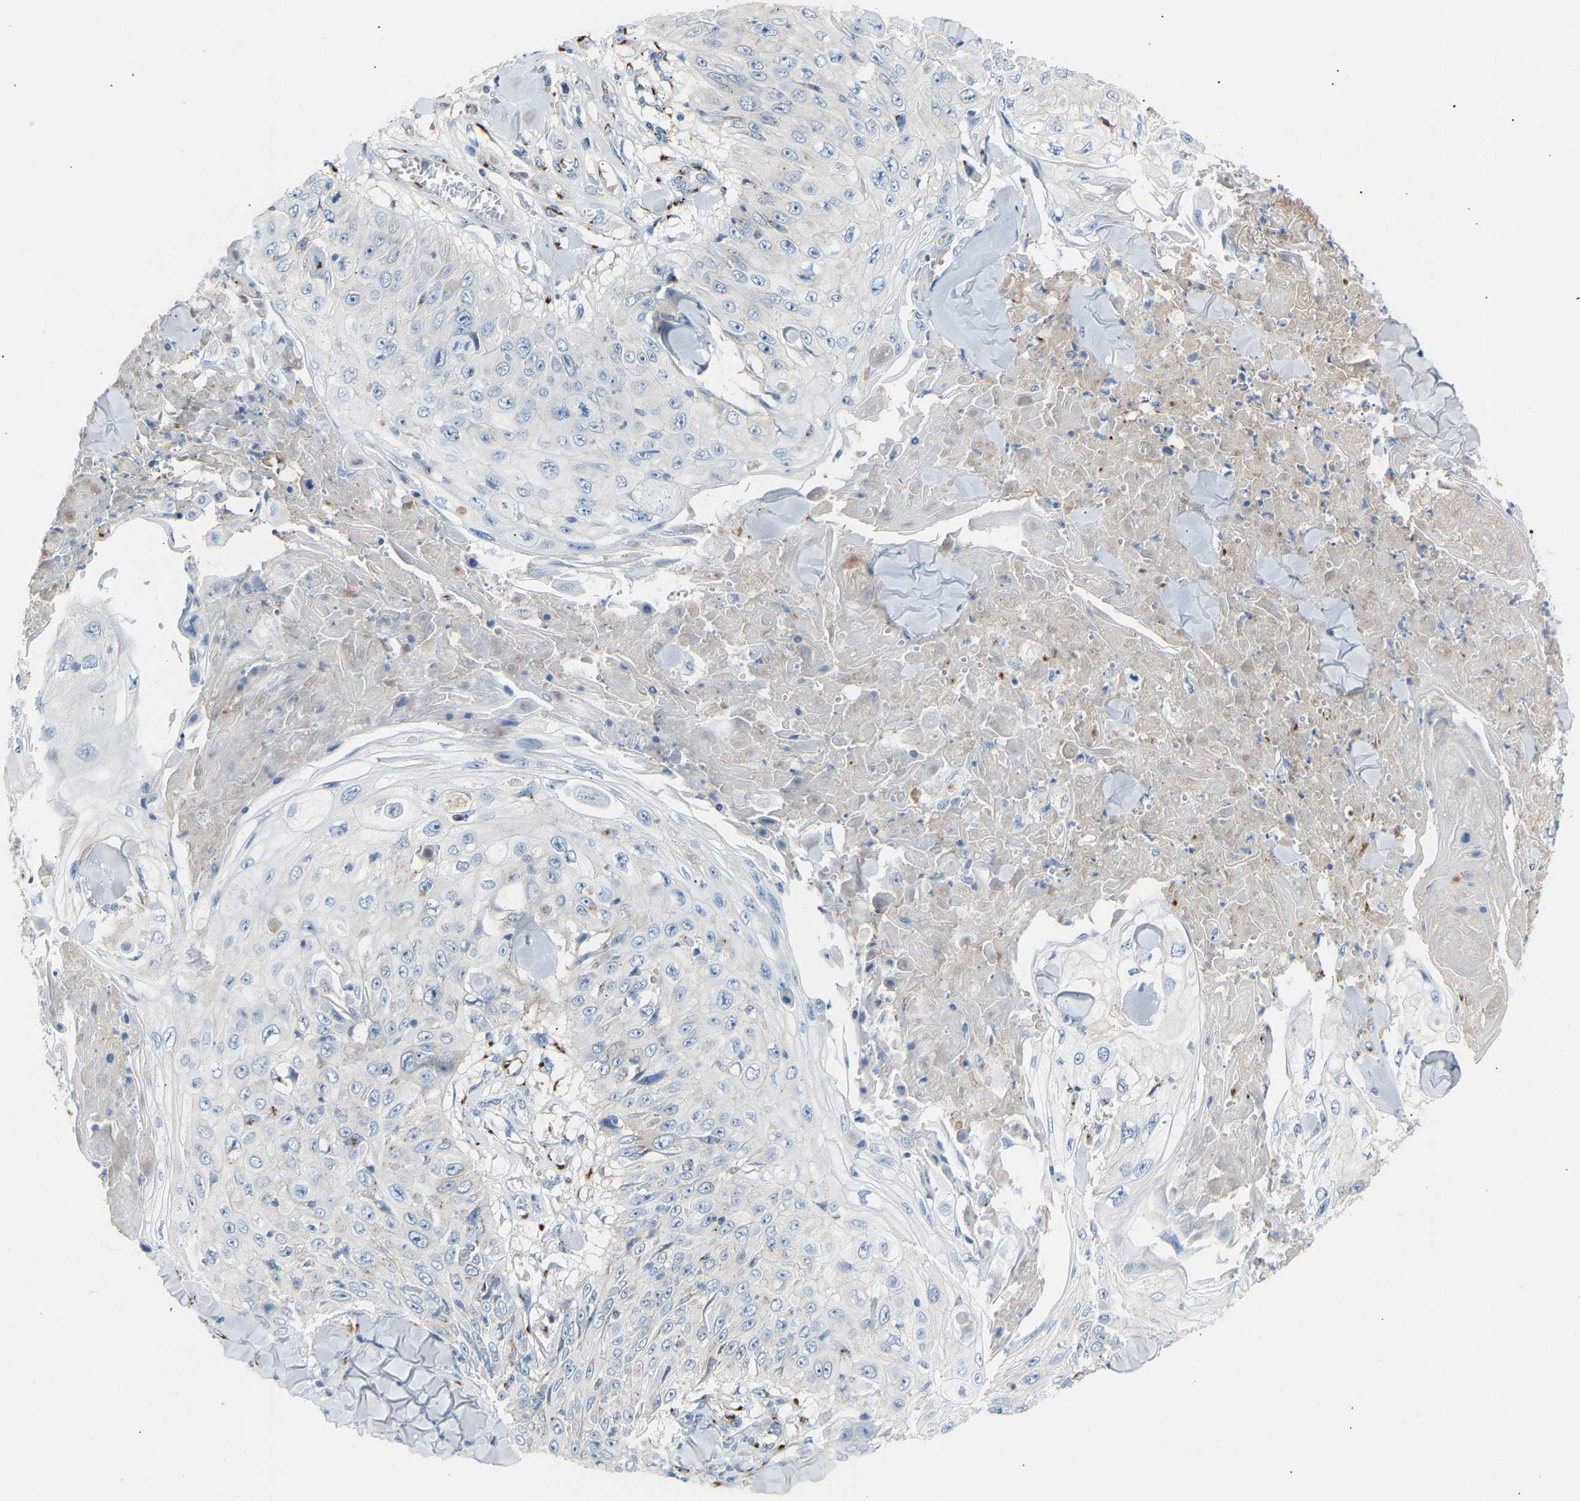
{"staining": {"intensity": "negative", "quantity": "none", "location": "none"}, "tissue": "skin cancer", "cell_type": "Tumor cells", "image_type": "cancer", "snomed": [{"axis": "morphology", "description": "Squamous cell carcinoma, NOS"}, {"axis": "topography", "description": "Skin"}], "caption": "Immunohistochemical staining of skin cancer shows no significant expression in tumor cells.", "gene": "CYREN", "patient": {"sex": "male", "age": 86}}